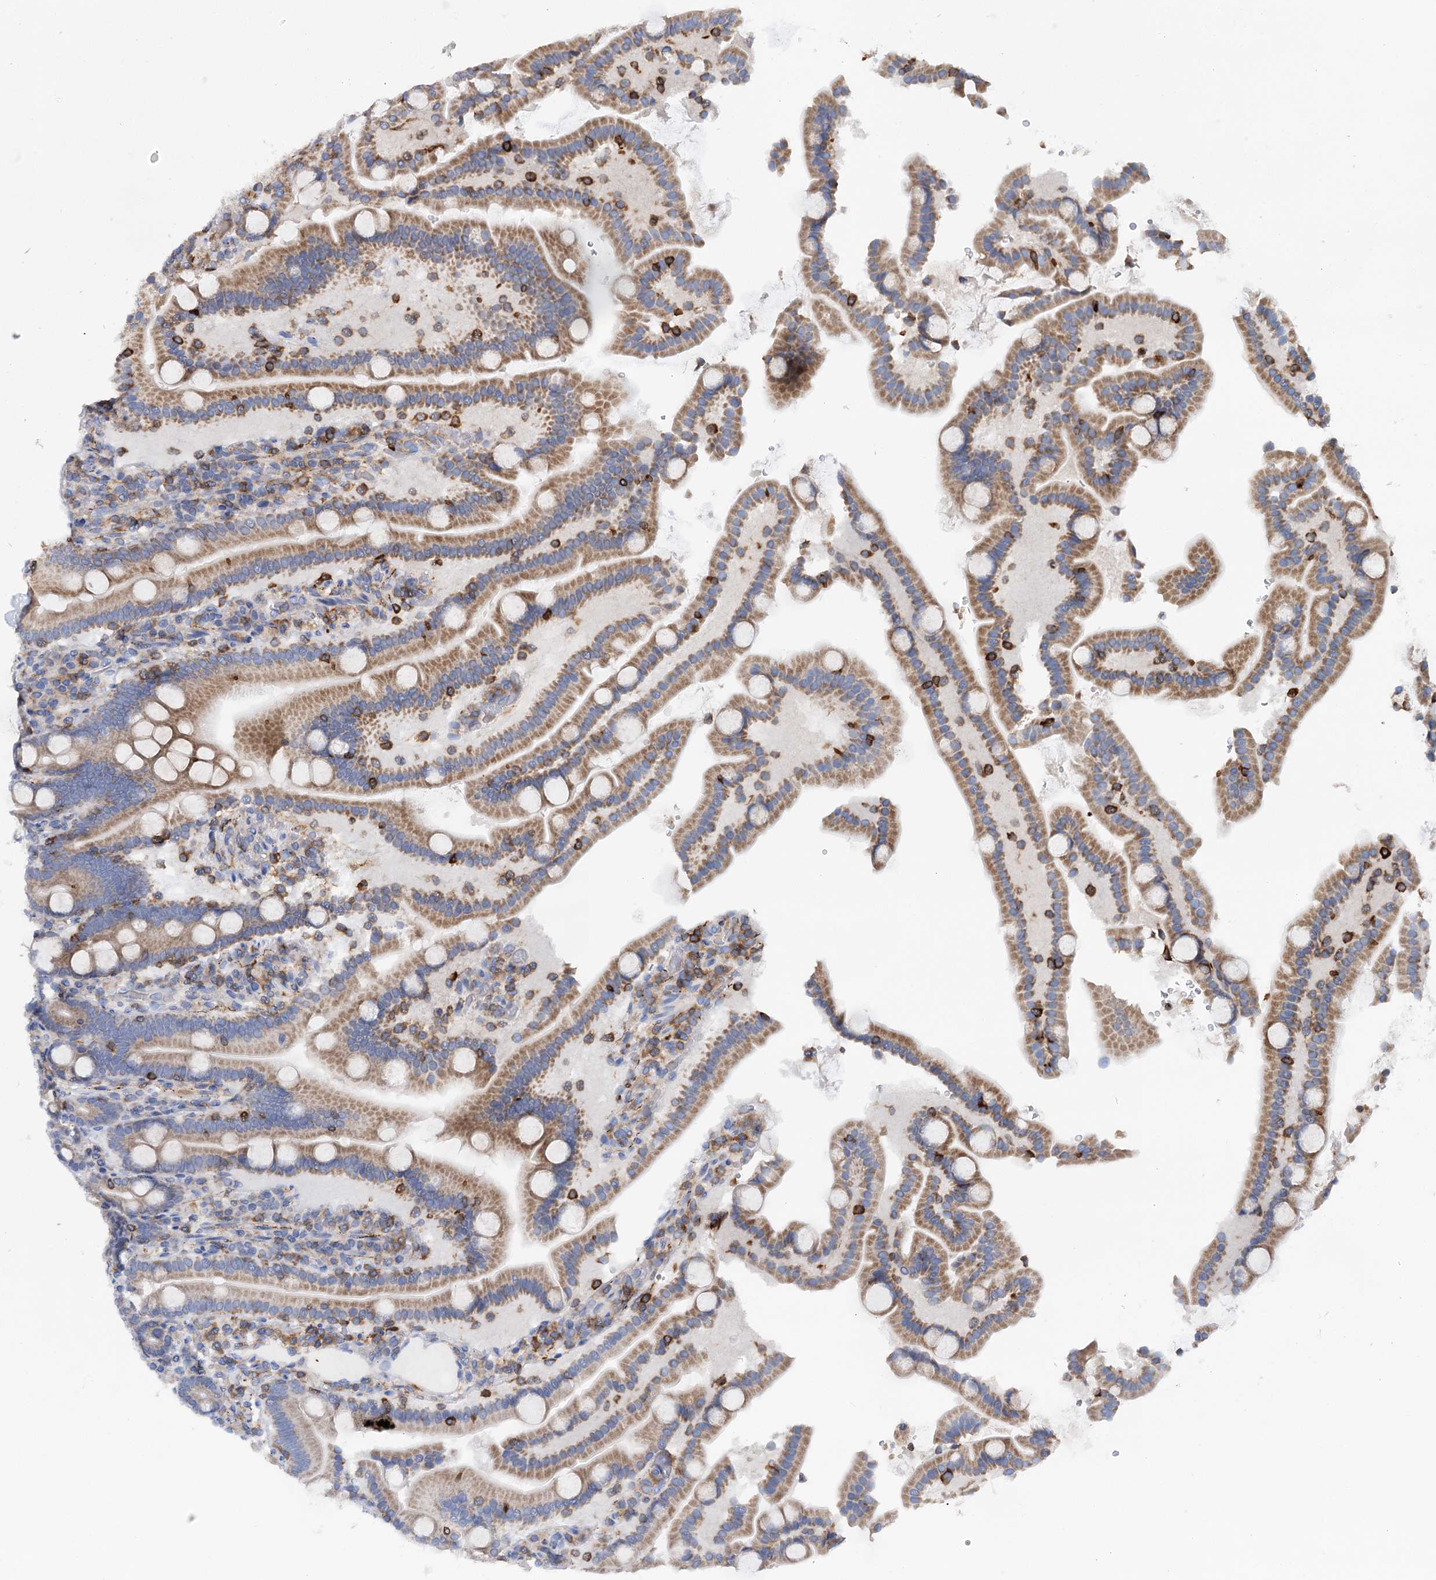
{"staining": {"intensity": "moderate", "quantity": ">75%", "location": "cytoplasmic/membranous"}, "tissue": "duodenum", "cell_type": "Glandular cells", "image_type": "normal", "snomed": [{"axis": "morphology", "description": "Normal tissue, NOS"}, {"axis": "topography", "description": "Duodenum"}], "caption": "An IHC photomicrograph of unremarkable tissue is shown. Protein staining in brown labels moderate cytoplasmic/membranous positivity in duodenum within glandular cells.", "gene": "UBASH3B", "patient": {"sex": "male", "age": 55}}